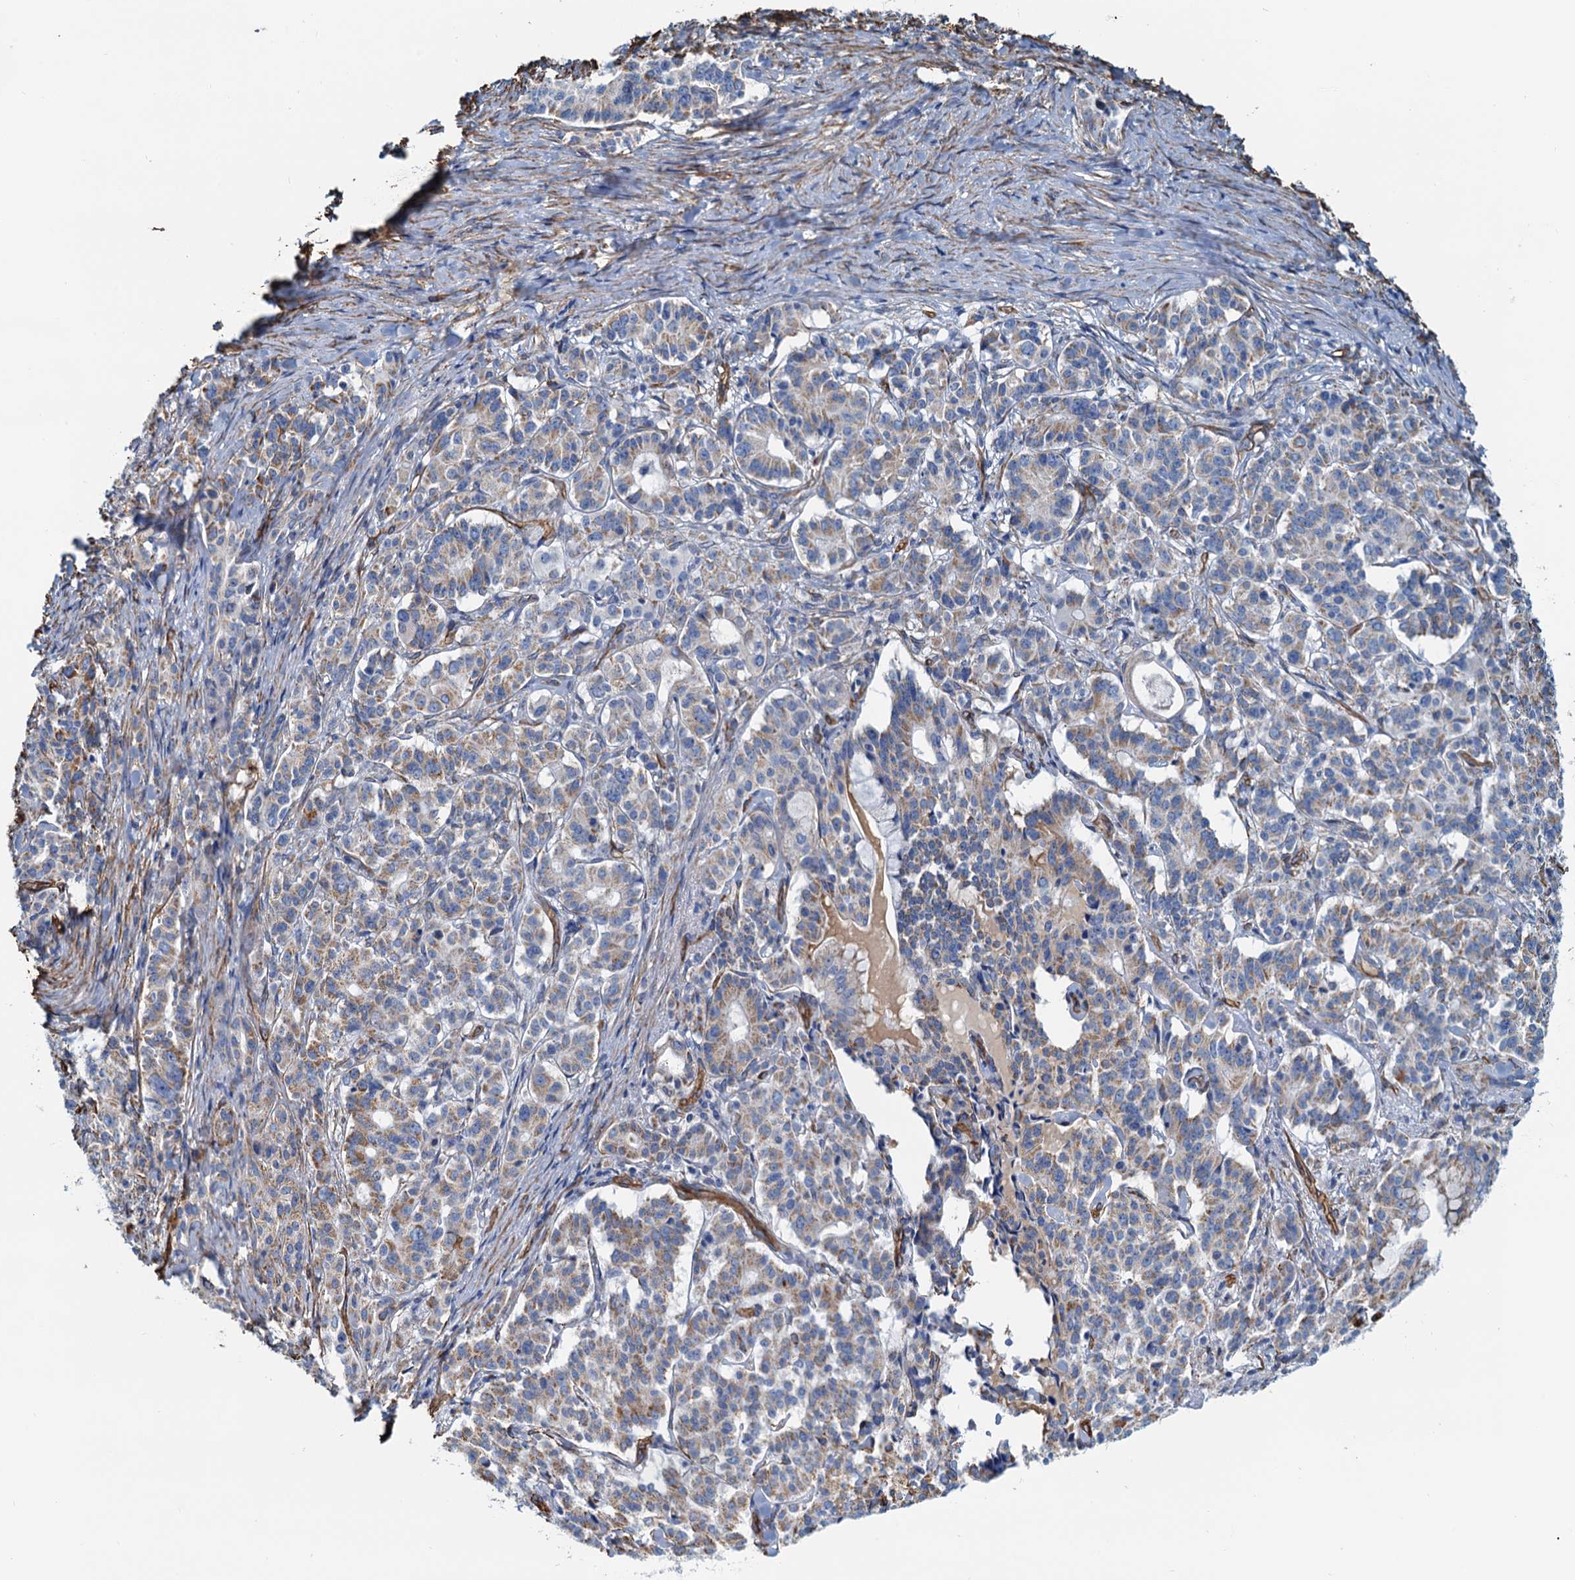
{"staining": {"intensity": "weak", "quantity": "25%-75%", "location": "cytoplasmic/membranous"}, "tissue": "pancreatic cancer", "cell_type": "Tumor cells", "image_type": "cancer", "snomed": [{"axis": "morphology", "description": "Adenocarcinoma, NOS"}, {"axis": "topography", "description": "Pancreas"}], "caption": "Pancreatic cancer was stained to show a protein in brown. There is low levels of weak cytoplasmic/membranous staining in about 25%-75% of tumor cells.", "gene": "DGKG", "patient": {"sex": "female", "age": 74}}